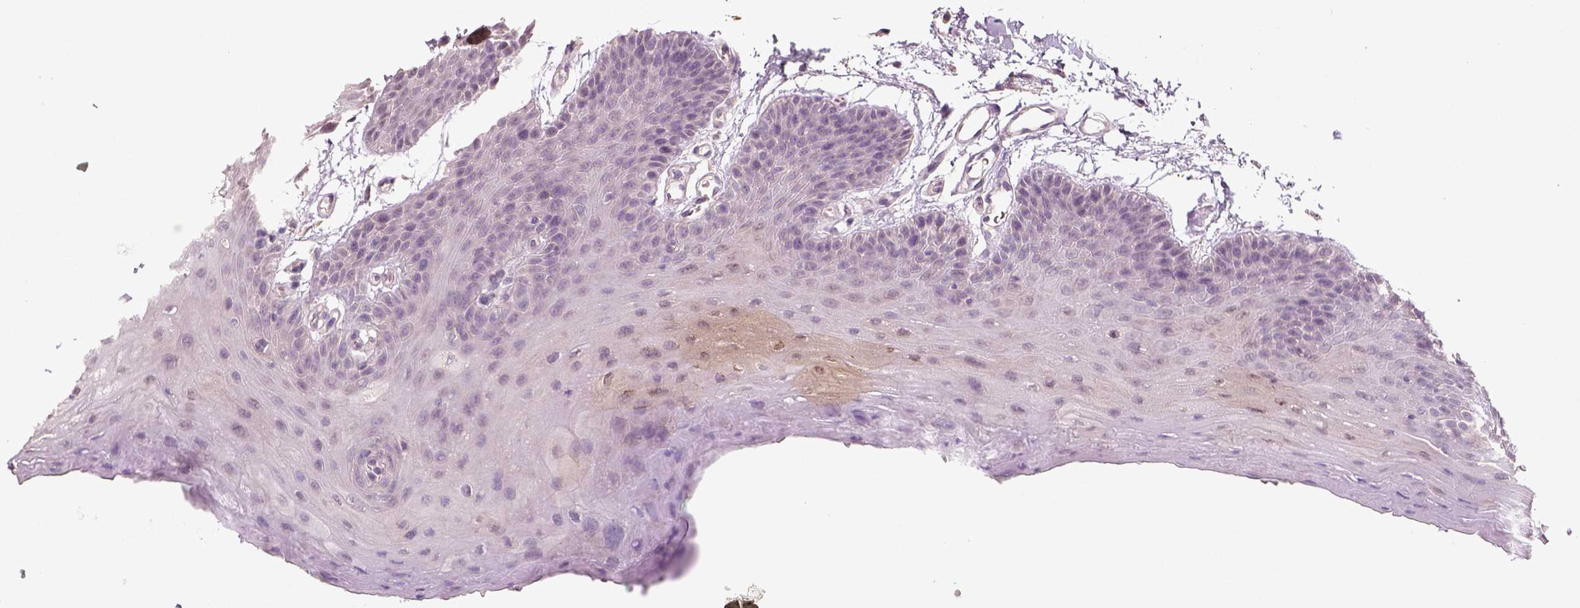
{"staining": {"intensity": "weak", "quantity": "<25%", "location": "cytoplasmic/membranous"}, "tissue": "oral mucosa", "cell_type": "Squamous epithelial cells", "image_type": "normal", "snomed": [{"axis": "morphology", "description": "Normal tissue, NOS"}, {"axis": "morphology", "description": "Squamous cell carcinoma, NOS"}, {"axis": "topography", "description": "Oral tissue"}, {"axis": "topography", "description": "Head-Neck"}], "caption": "Protein analysis of normal oral mucosa displays no significant positivity in squamous epithelial cells.", "gene": "AQP9", "patient": {"sex": "female", "age": 50}}